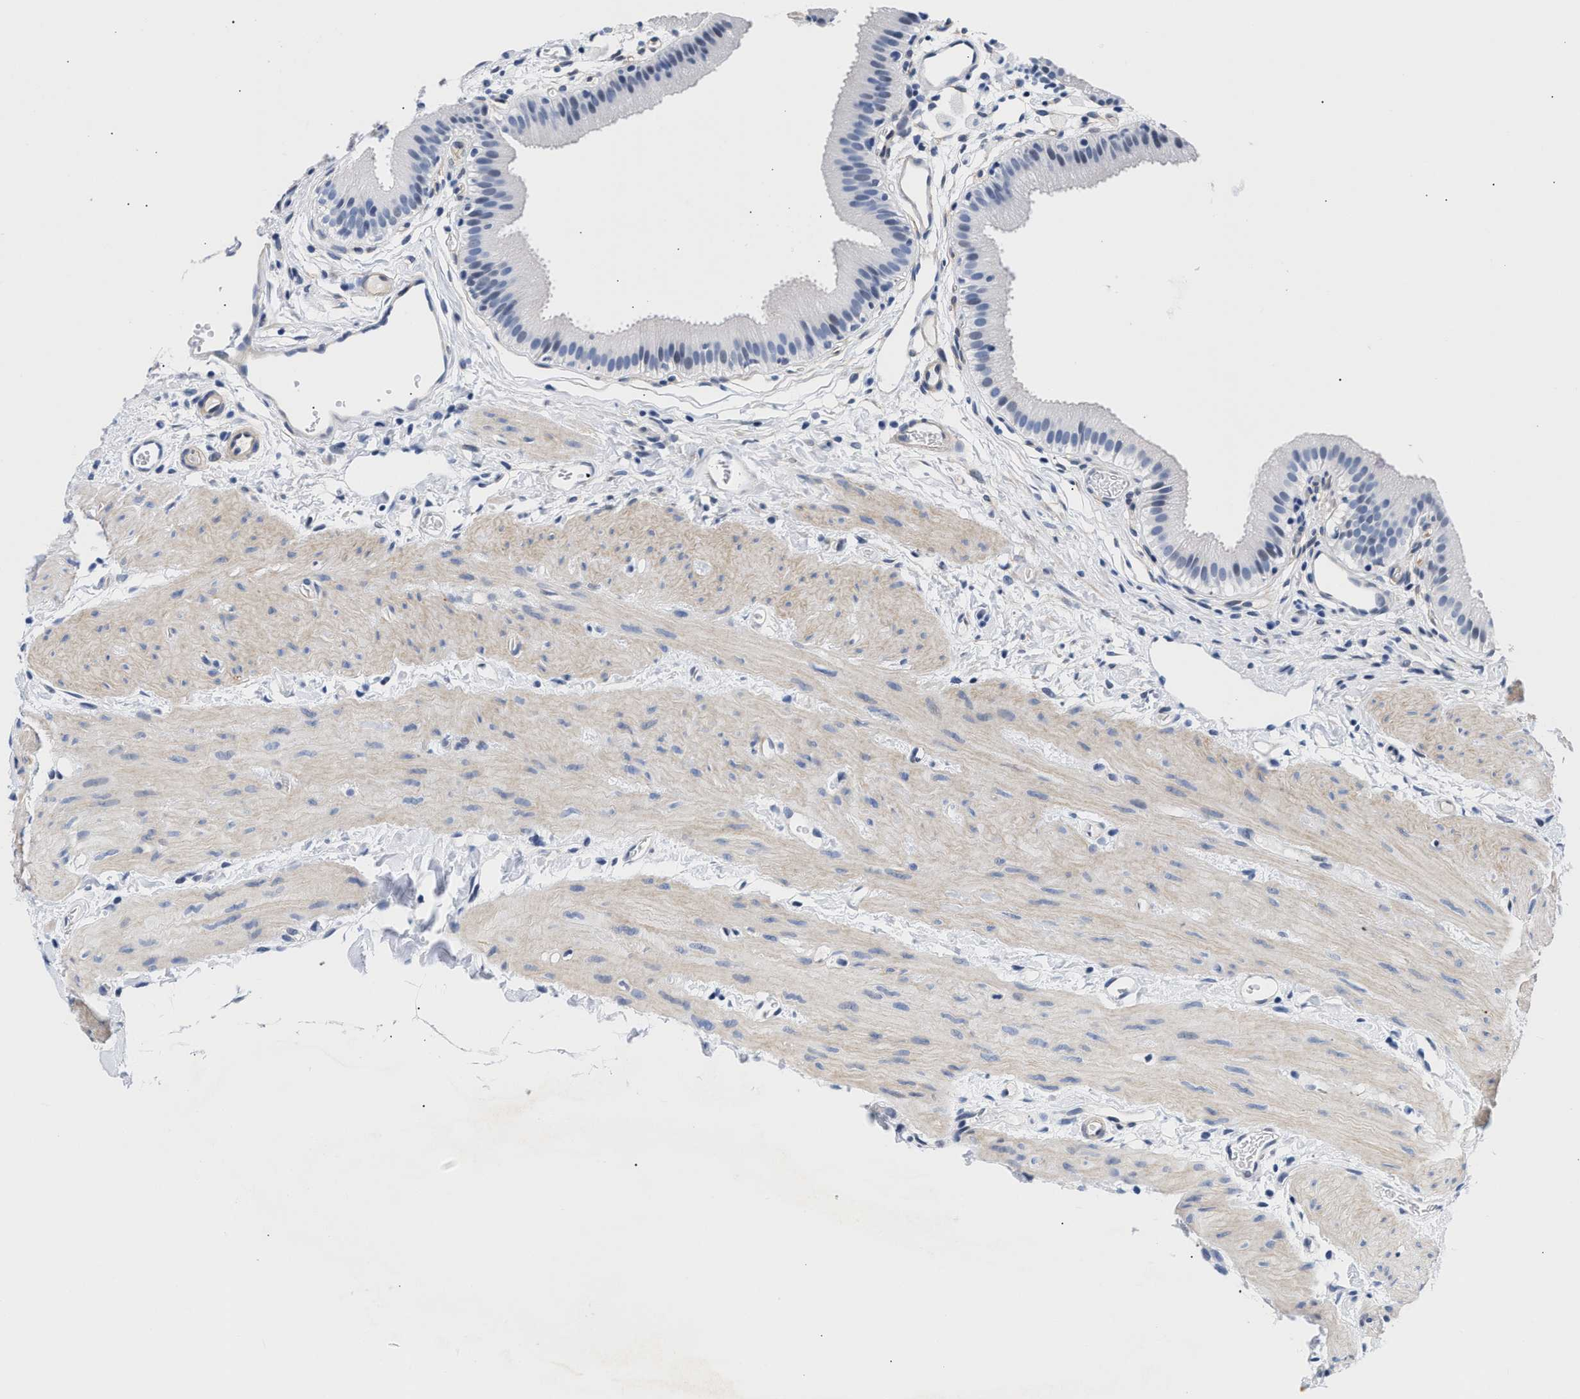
{"staining": {"intensity": "negative", "quantity": "none", "location": "none"}, "tissue": "gallbladder", "cell_type": "Glandular cells", "image_type": "normal", "snomed": [{"axis": "morphology", "description": "Normal tissue, NOS"}, {"axis": "topography", "description": "Gallbladder"}], "caption": "Immunohistochemistry (IHC) histopathology image of benign human gallbladder stained for a protein (brown), which demonstrates no positivity in glandular cells. (IHC, brightfield microscopy, high magnification).", "gene": "TRIM29", "patient": {"sex": "female", "age": 26}}